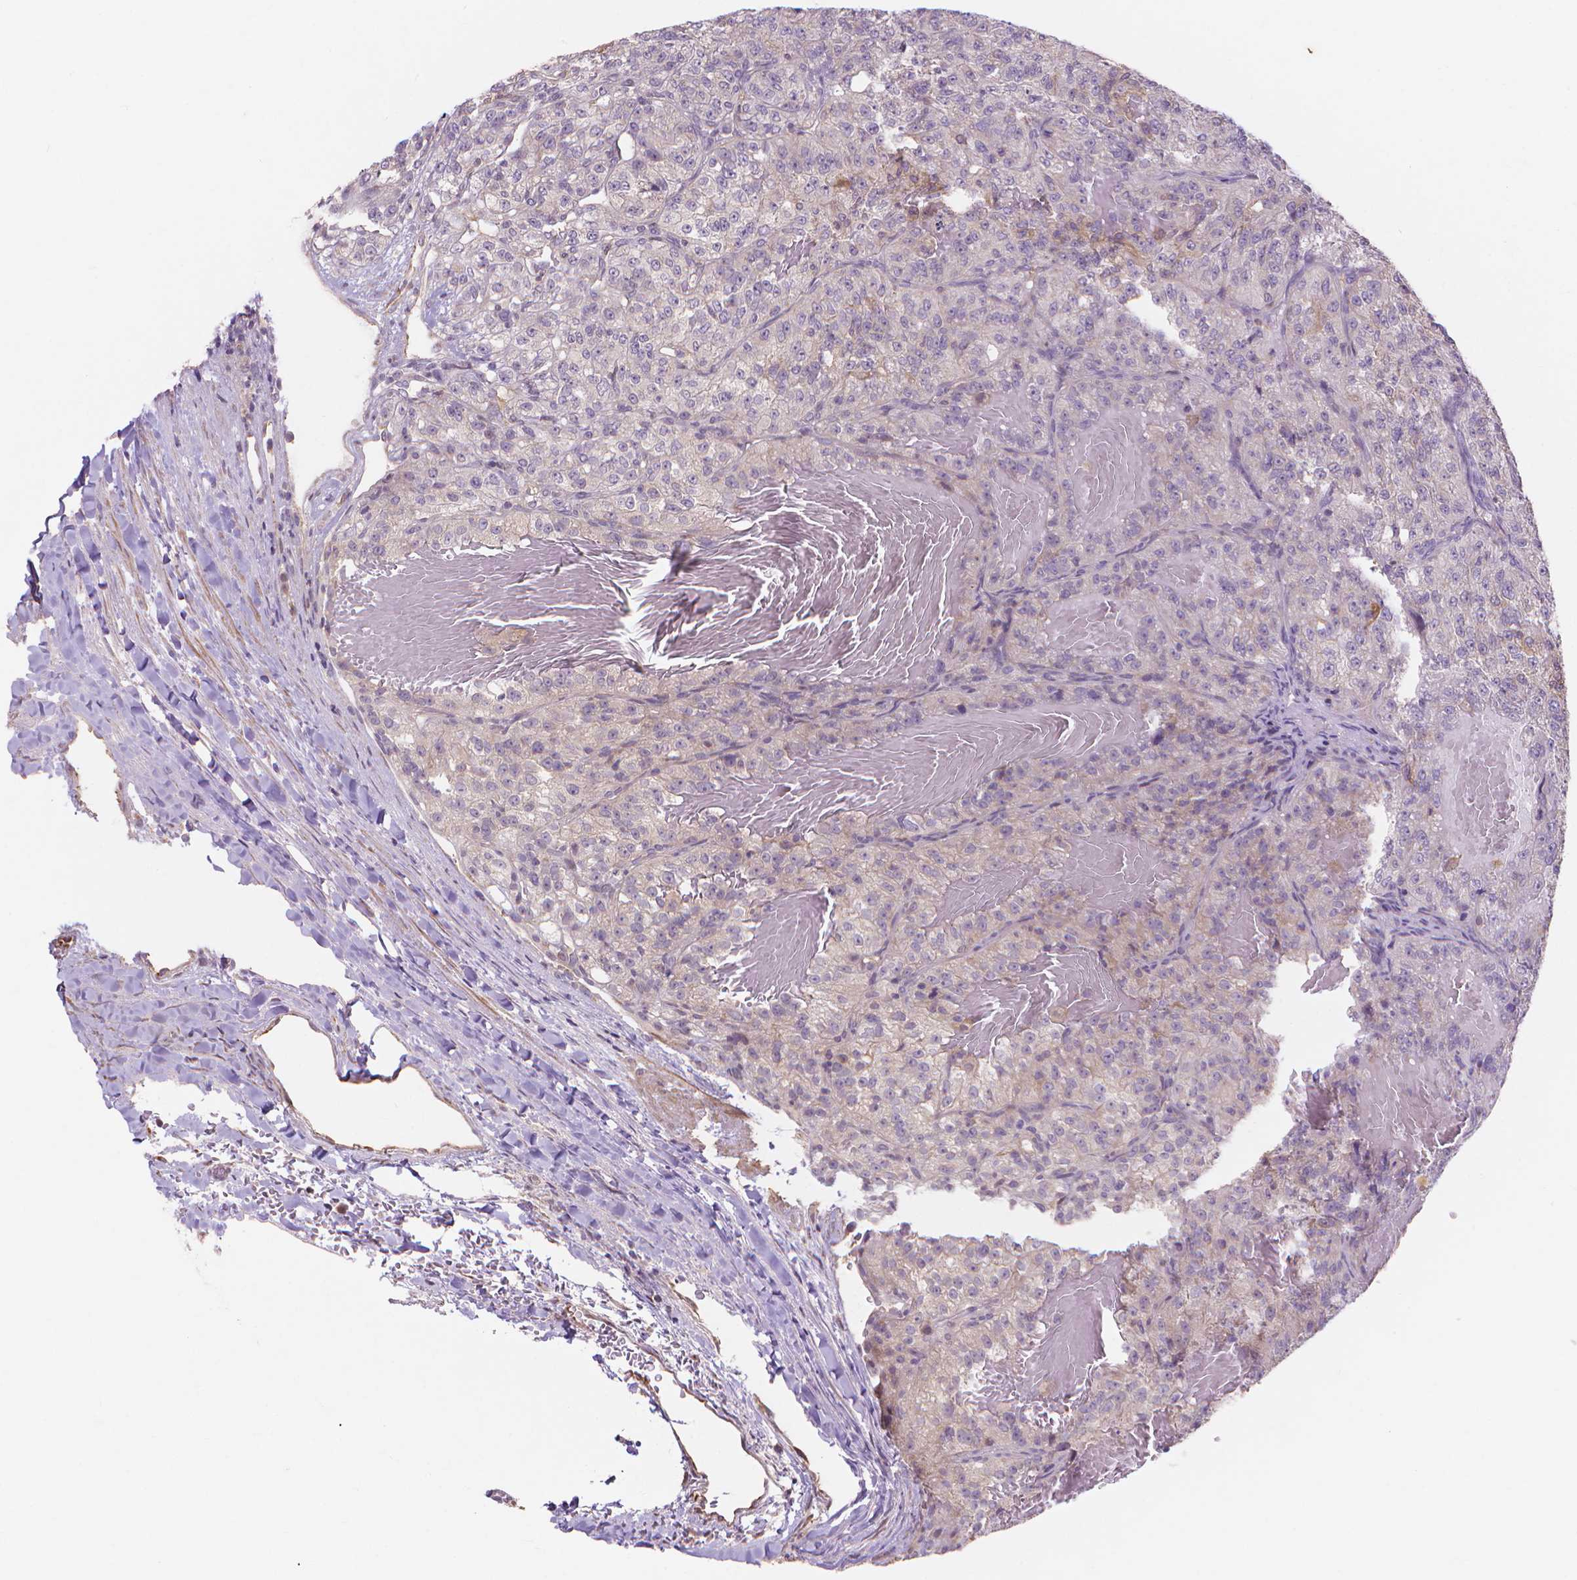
{"staining": {"intensity": "negative", "quantity": "none", "location": "none"}, "tissue": "renal cancer", "cell_type": "Tumor cells", "image_type": "cancer", "snomed": [{"axis": "morphology", "description": "Adenocarcinoma, NOS"}, {"axis": "topography", "description": "Kidney"}], "caption": "Immunohistochemistry of human renal cancer (adenocarcinoma) displays no positivity in tumor cells. The staining is performed using DAB brown chromogen with nuclei counter-stained in using hematoxylin.", "gene": "PRDM13", "patient": {"sex": "female", "age": 63}}